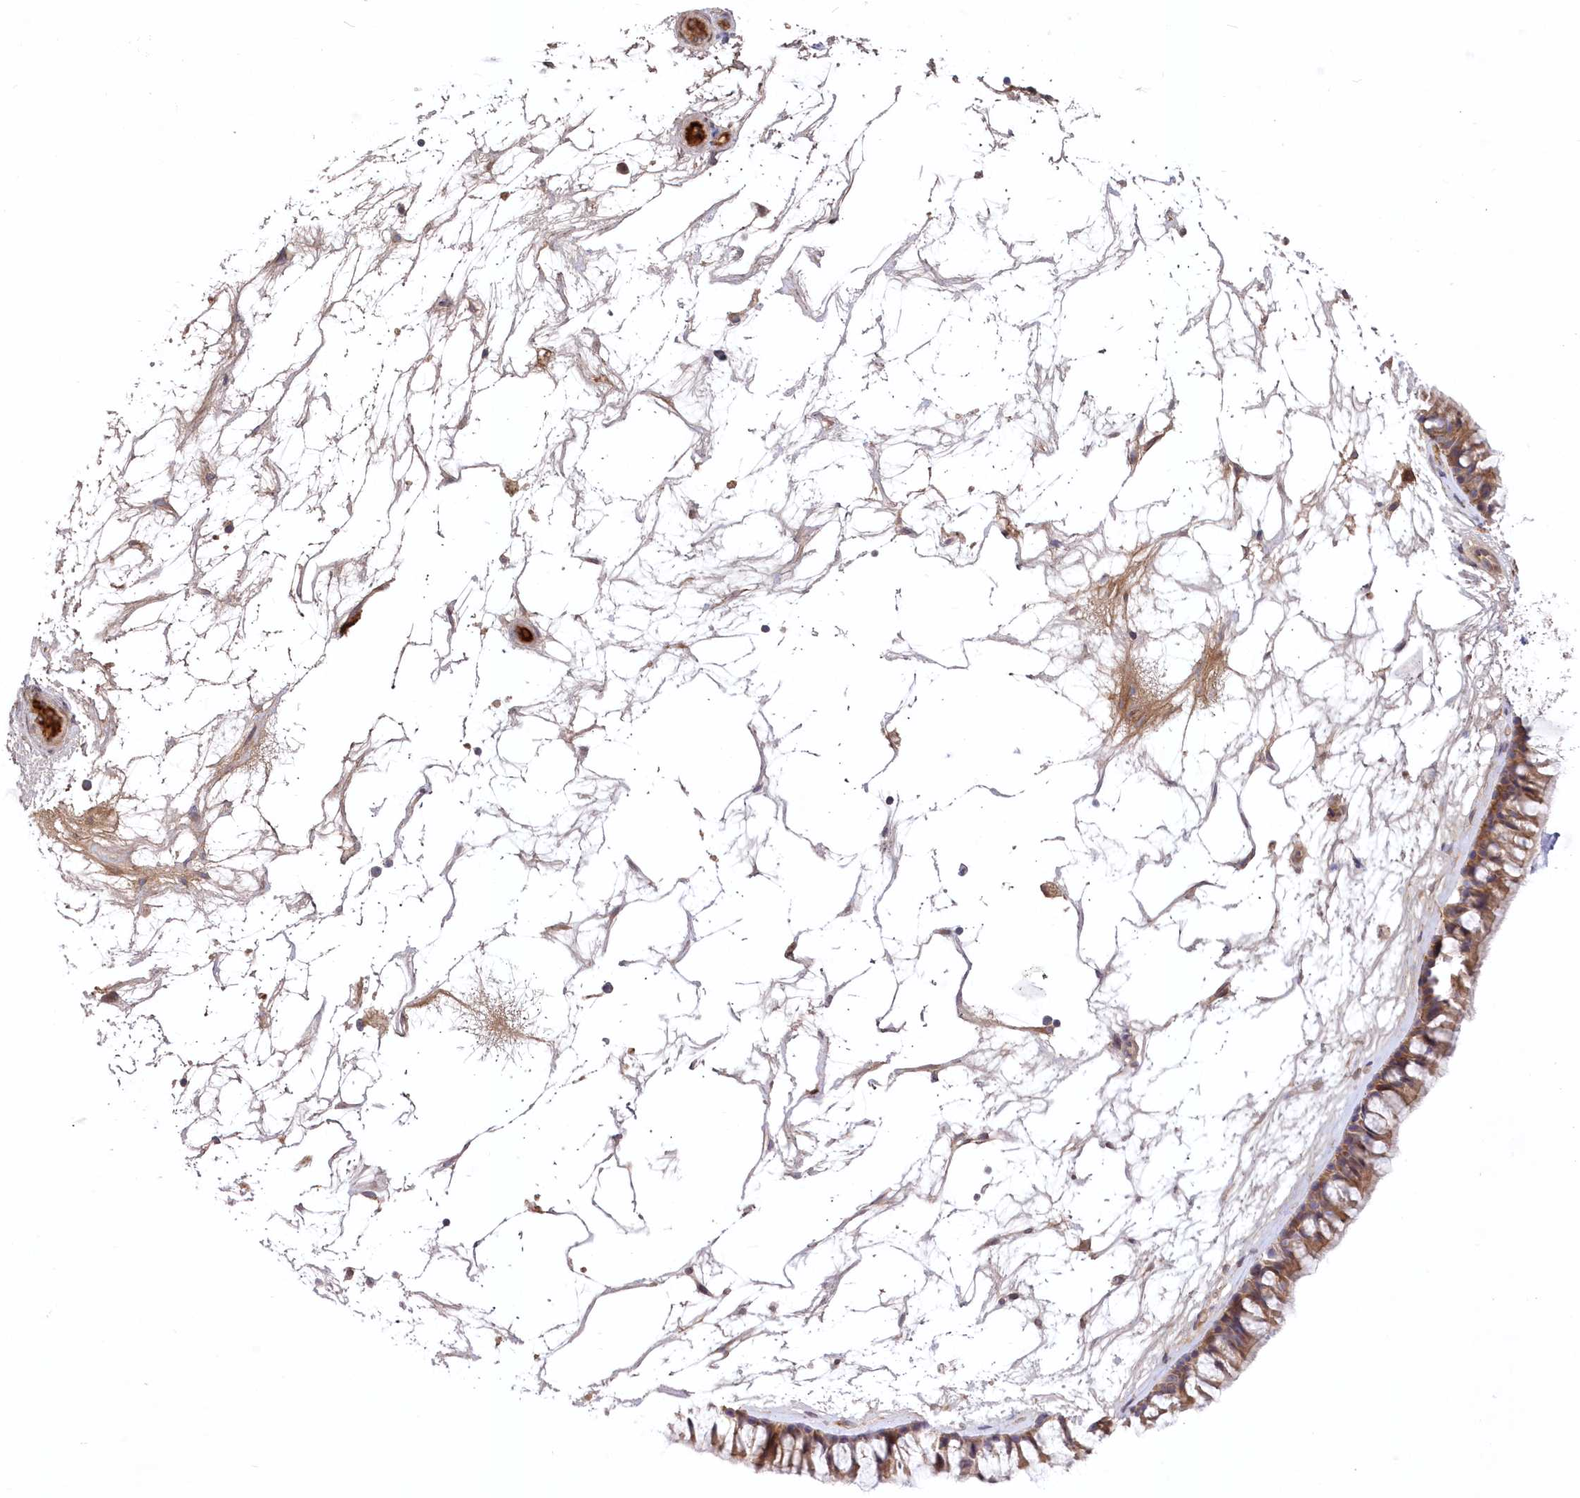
{"staining": {"intensity": "moderate", "quantity": ">75%", "location": "cytoplasmic/membranous"}, "tissue": "nasopharynx", "cell_type": "Respiratory epithelial cells", "image_type": "normal", "snomed": [{"axis": "morphology", "description": "Normal tissue, NOS"}, {"axis": "topography", "description": "Nasopharynx"}], "caption": "Protein expression analysis of normal nasopharynx shows moderate cytoplasmic/membranous expression in about >75% of respiratory epithelial cells.", "gene": "WBP1L", "patient": {"sex": "male", "age": 64}}